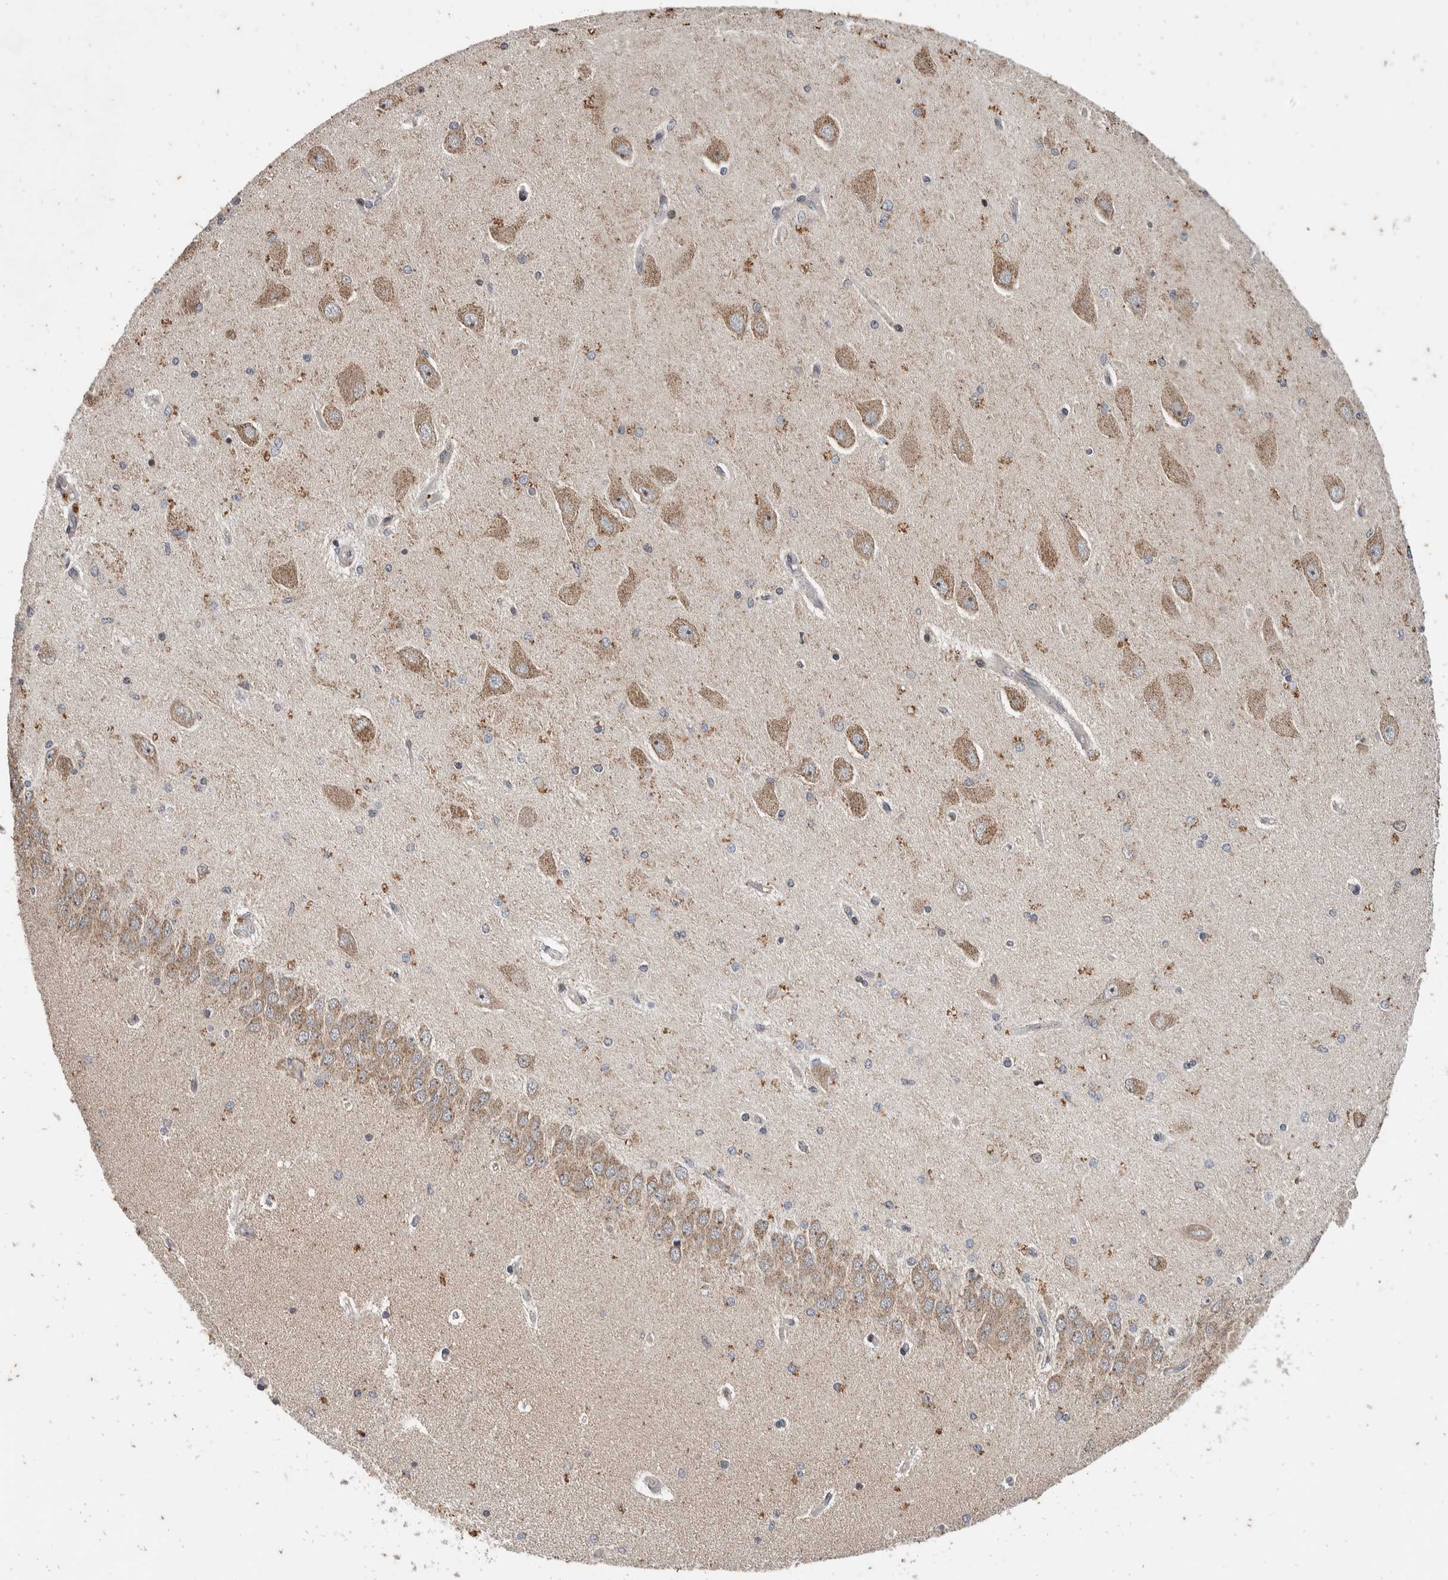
{"staining": {"intensity": "weak", "quantity": "<25%", "location": "cytoplasmic/membranous"}, "tissue": "hippocampus", "cell_type": "Glial cells", "image_type": "normal", "snomed": [{"axis": "morphology", "description": "Normal tissue, NOS"}, {"axis": "topography", "description": "Hippocampus"}], "caption": "The histopathology image exhibits no significant positivity in glial cells of hippocampus.", "gene": "ATXN7L1", "patient": {"sex": "female", "age": 54}}